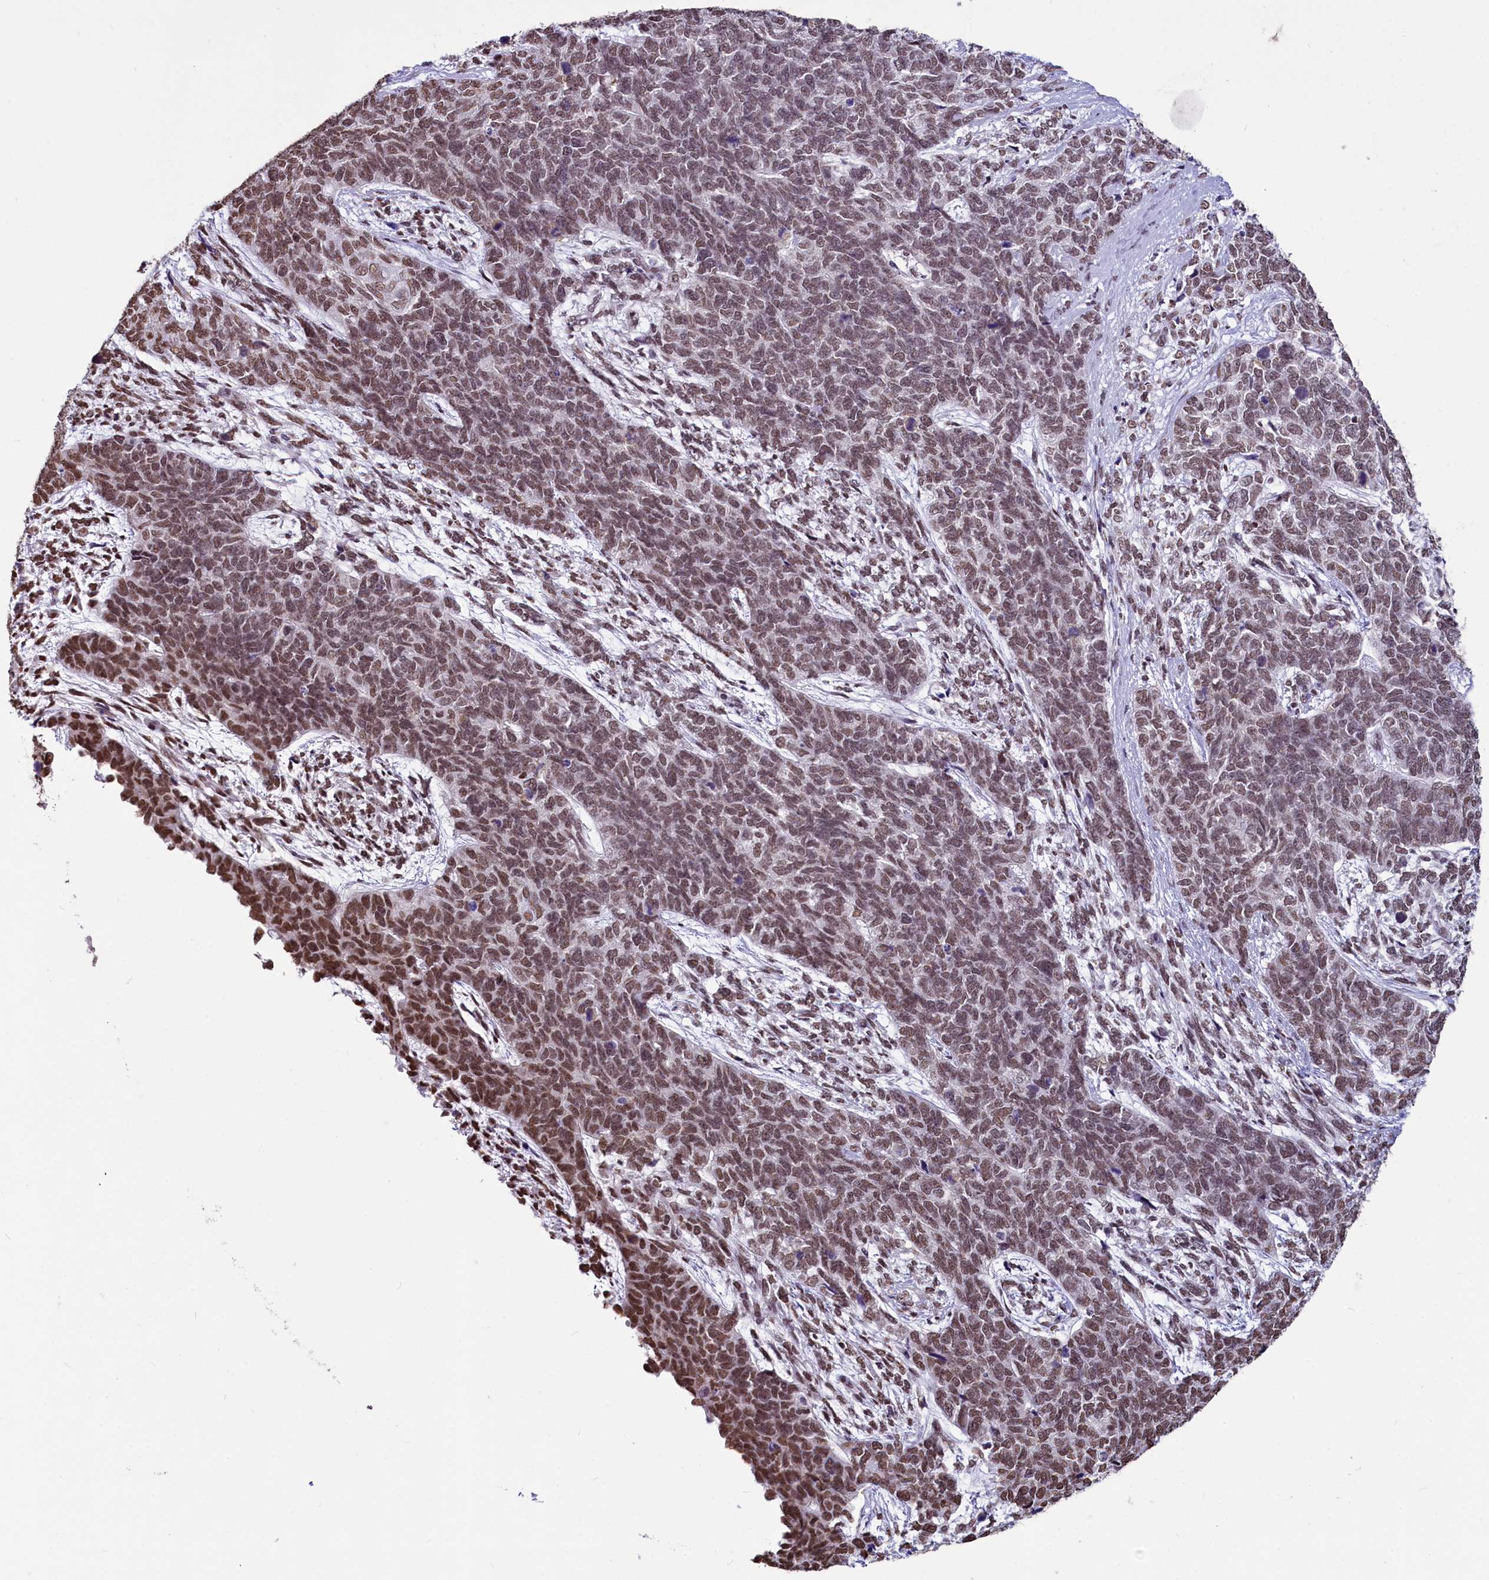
{"staining": {"intensity": "moderate", "quantity": ">75%", "location": "nuclear"}, "tissue": "cervical cancer", "cell_type": "Tumor cells", "image_type": "cancer", "snomed": [{"axis": "morphology", "description": "Squamous cell carcinoma, NOS"}, {"axis": "topography", "description": "Cervix"}], "caption": "A high-resolution image shows immunohistochemistry (IHC) staining of cervical cancer, which demonstrates moderate nuclear positivity in approximately >75% of tumor cells.", "gene": "PARPBP", "patient": {"sex": "female", "age": 63}}